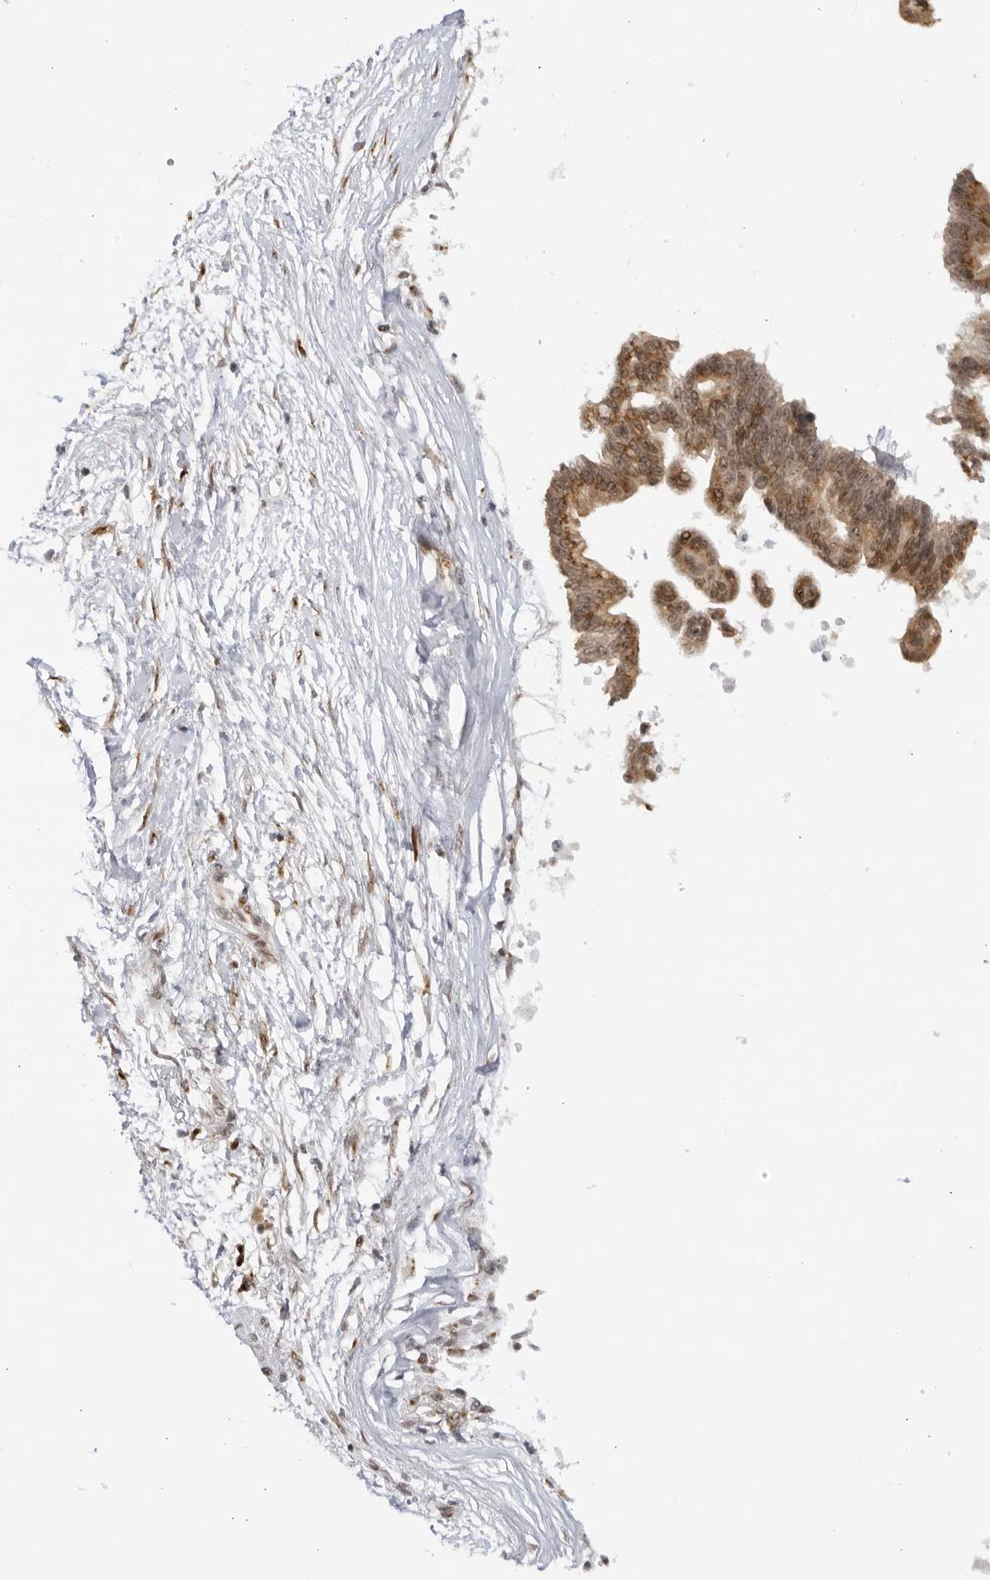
{"staining": {"intensity": "weak", "quantity": "25%-75%", "location": "cytoplasmic/membranous,nuclear"}, "tissue": "pancreatic cancer", "cell_type": "Tumor cells", "image_type": "cancer", "snomed": [{"axis": "morphology", "description": "Adenocarcinoma, NOS"}, {"axis": "topography", "description": "Pancreas"}], "caption": "Immunohistochemistry photomicrograph of pancreatic adenocarcinoma stained for a protein (brown), which exhibits low levels of weak cytoplasmic/membranous and nuclear expression in approximately 25%-75% of tumor cells.", "gene": "RASGEF1C", "patient": {"sex": "male", "age": 72}}